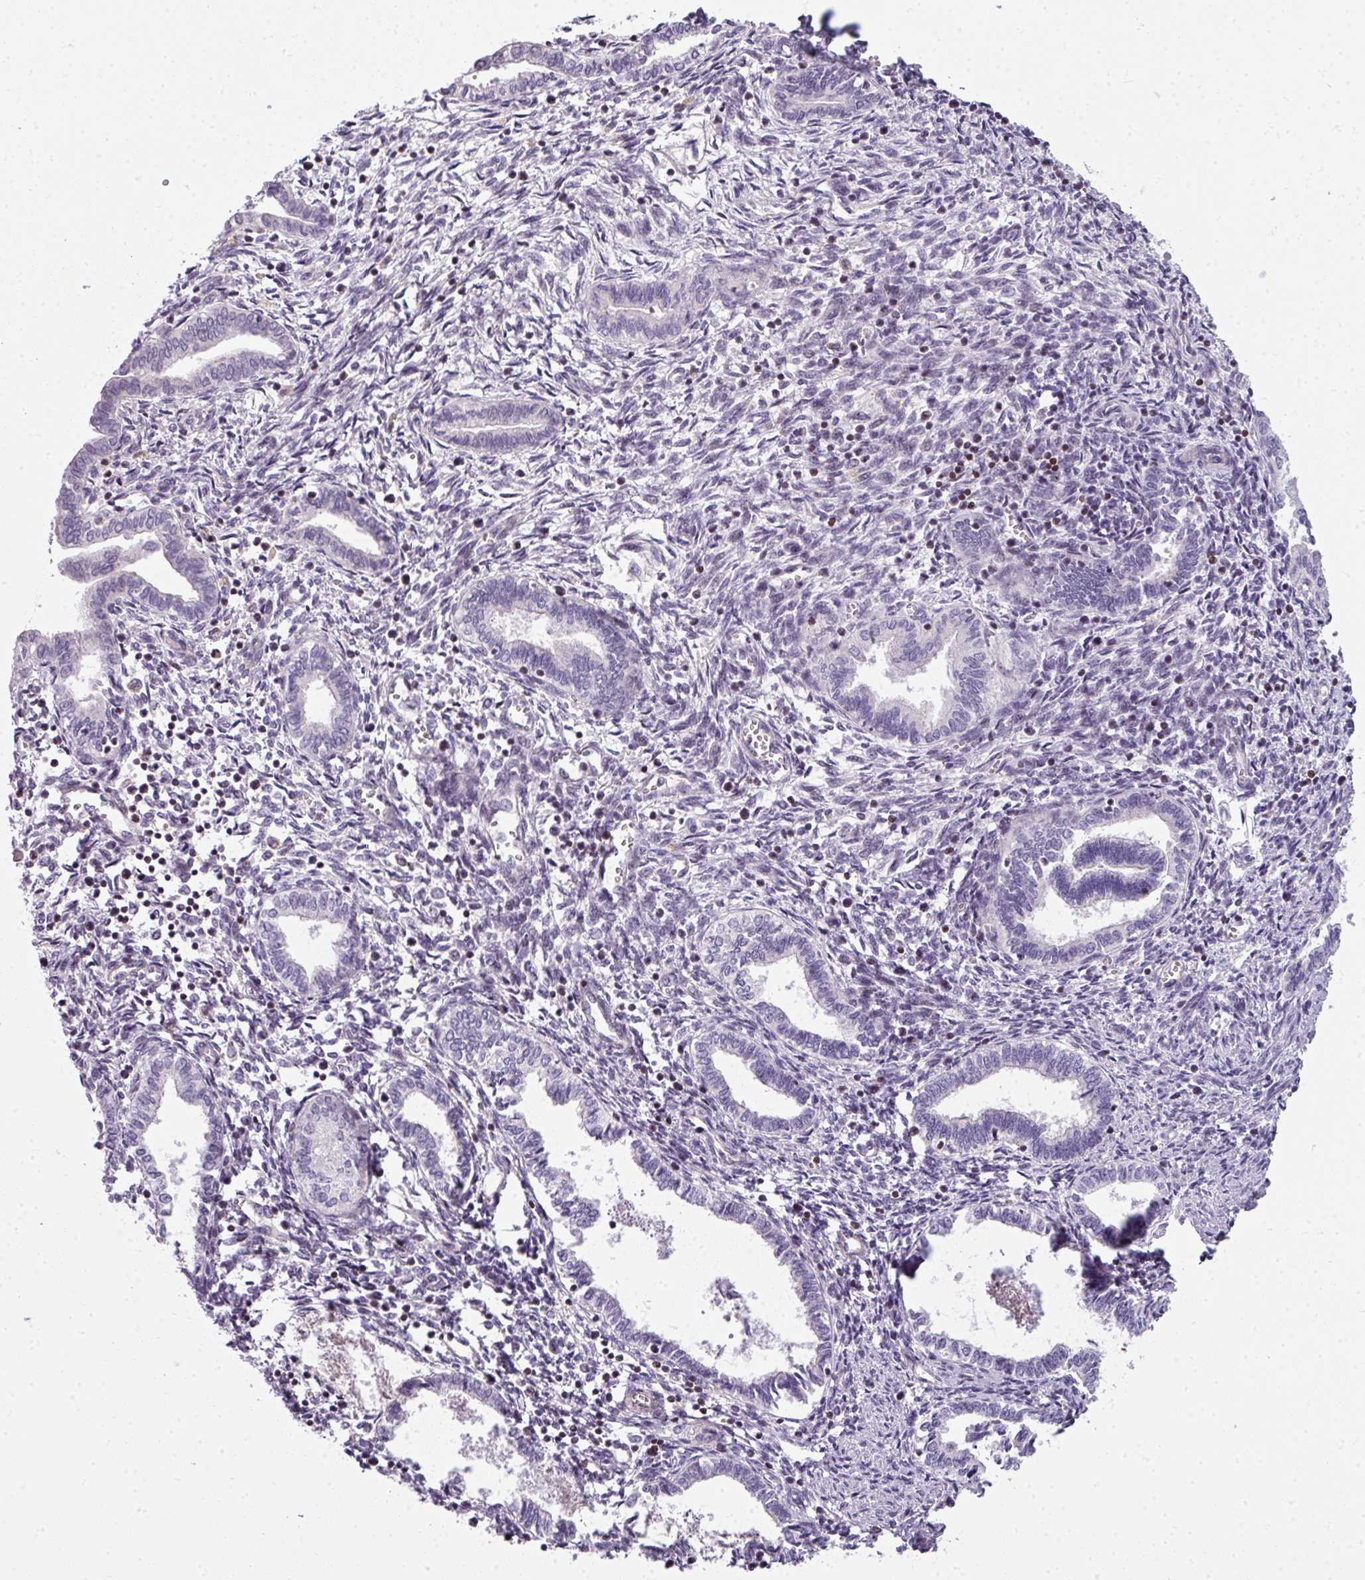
{"staining": {"intensity": "negative", "quantity": "none", "location": "none"}, "tissue": "endometrium", "cell_type": "Cells in endometrial stroma", "image_type": "normal", "snomed": [{"axis": "morphology", "description": "Normal tissue, NOS"}, {"axis": "topography", "description": "Endometrium"}], "caption": "Immunohistochemistry (IHC) photomicrograph of normal endometrium stained for a protein (brown), which shows no staining in cells in endometrial stroma. (DAB (3,3'-diaminobenzidine) immunohistochemistry (IHC) with hematoxylin counter stain).", "gene": "STAT5A", "patient": {"sex": "female", "age": 37}}